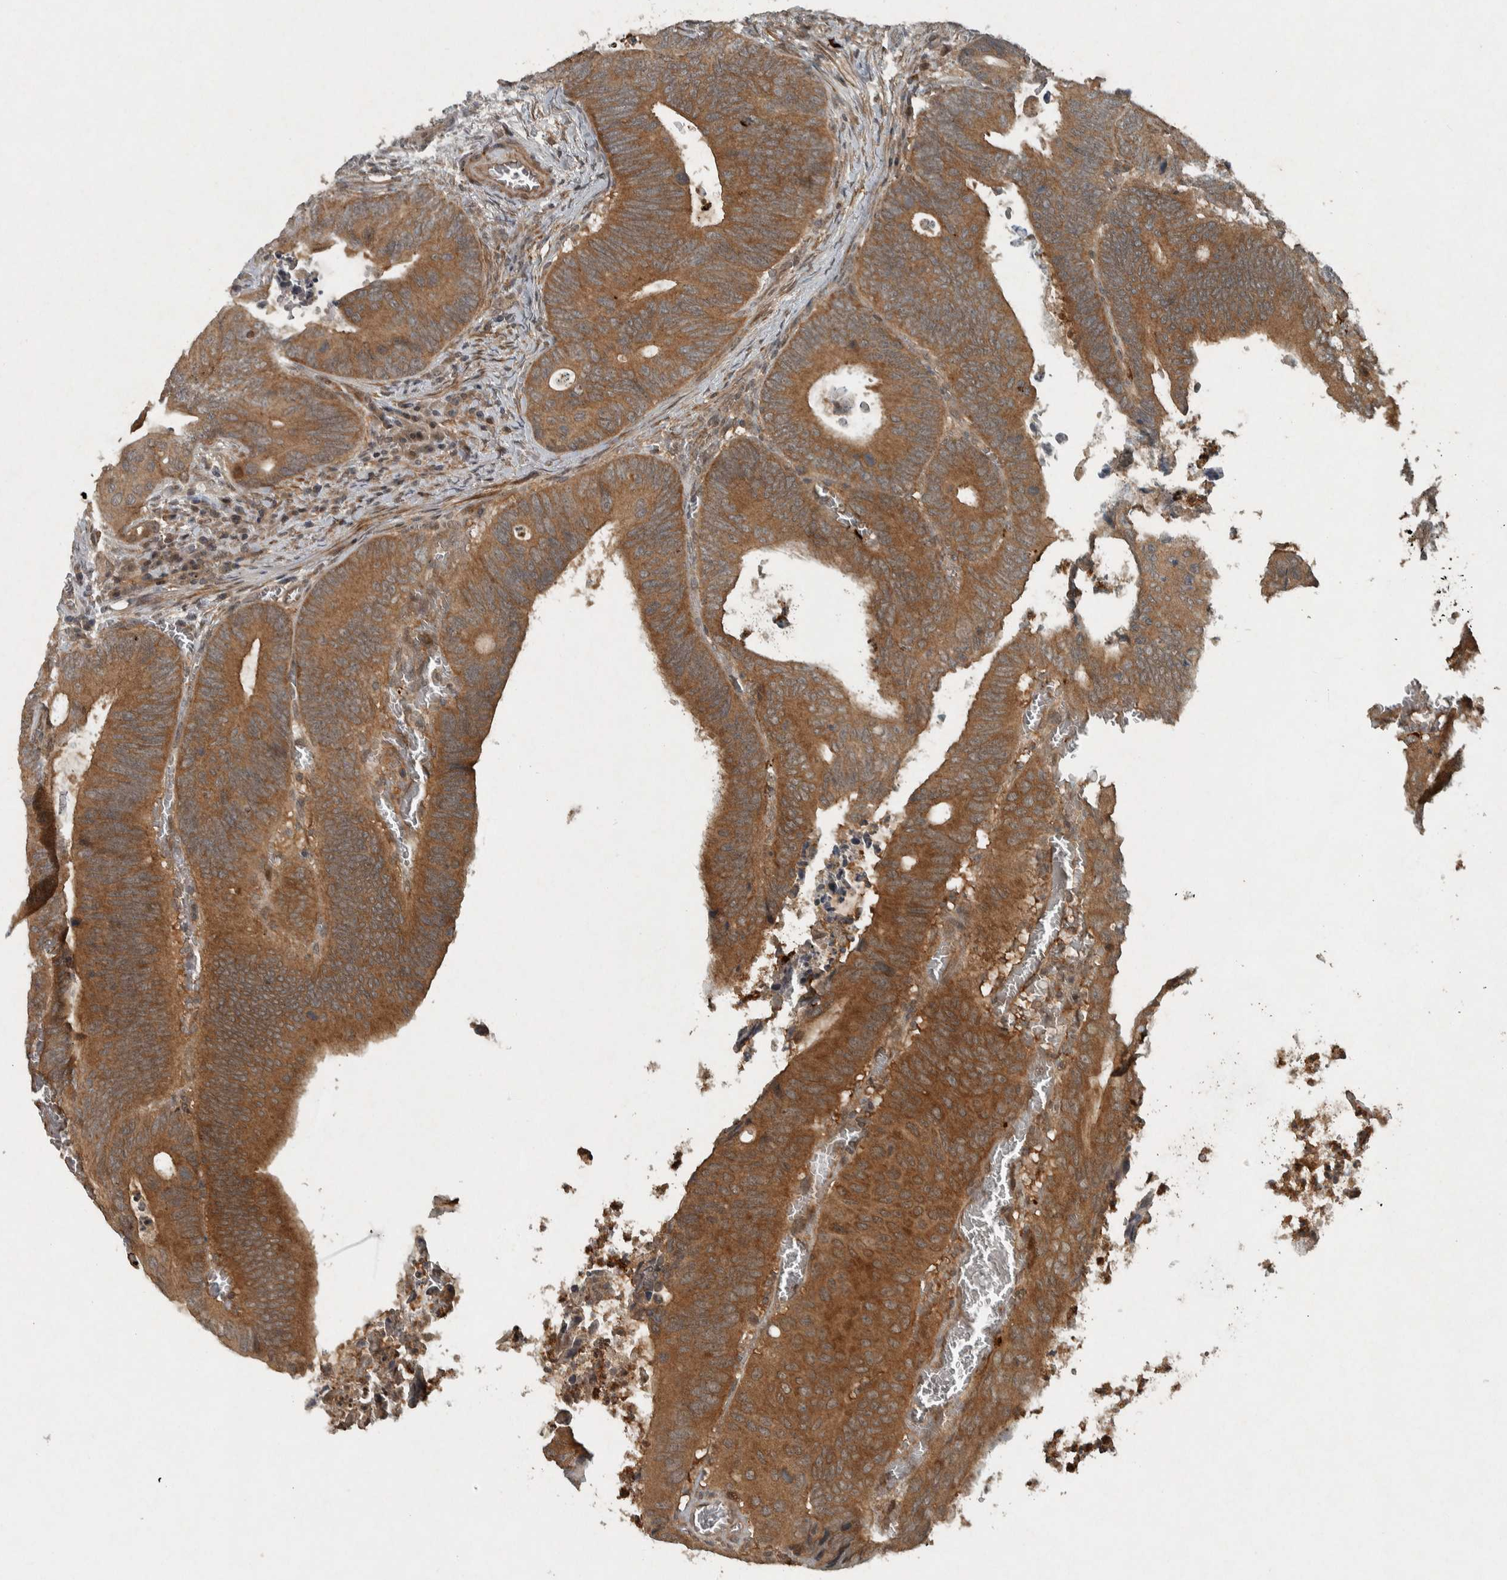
{"staining": {"intensity": "strong", "quantity": ">75%", "location": "cytoplasmic/membranous"}, "tissue": "colorectal cancer", "cell_type": "Tumor cells", "image_type": "cancer", "snomed": [{"axis": "morphology", "description": "Inflammation, NOS"}, {"axis": "morphology", "description": "Adenocarcinoma, NOS"}, {"axis": "topography", "description": "Colon"}], "caption": "Protein staining demonstrates strong cytoplasmic/membranous positivity in approximately >75% of tumor cells in colorectal adenocarcinoma. The protein of interest is stained brown, and the nuclei are stained in blue (DAB IHC with brightfield microscopy, high magnification).", "gene": "KIFAP3", "patient": {"sex": "male", "age": 72}}